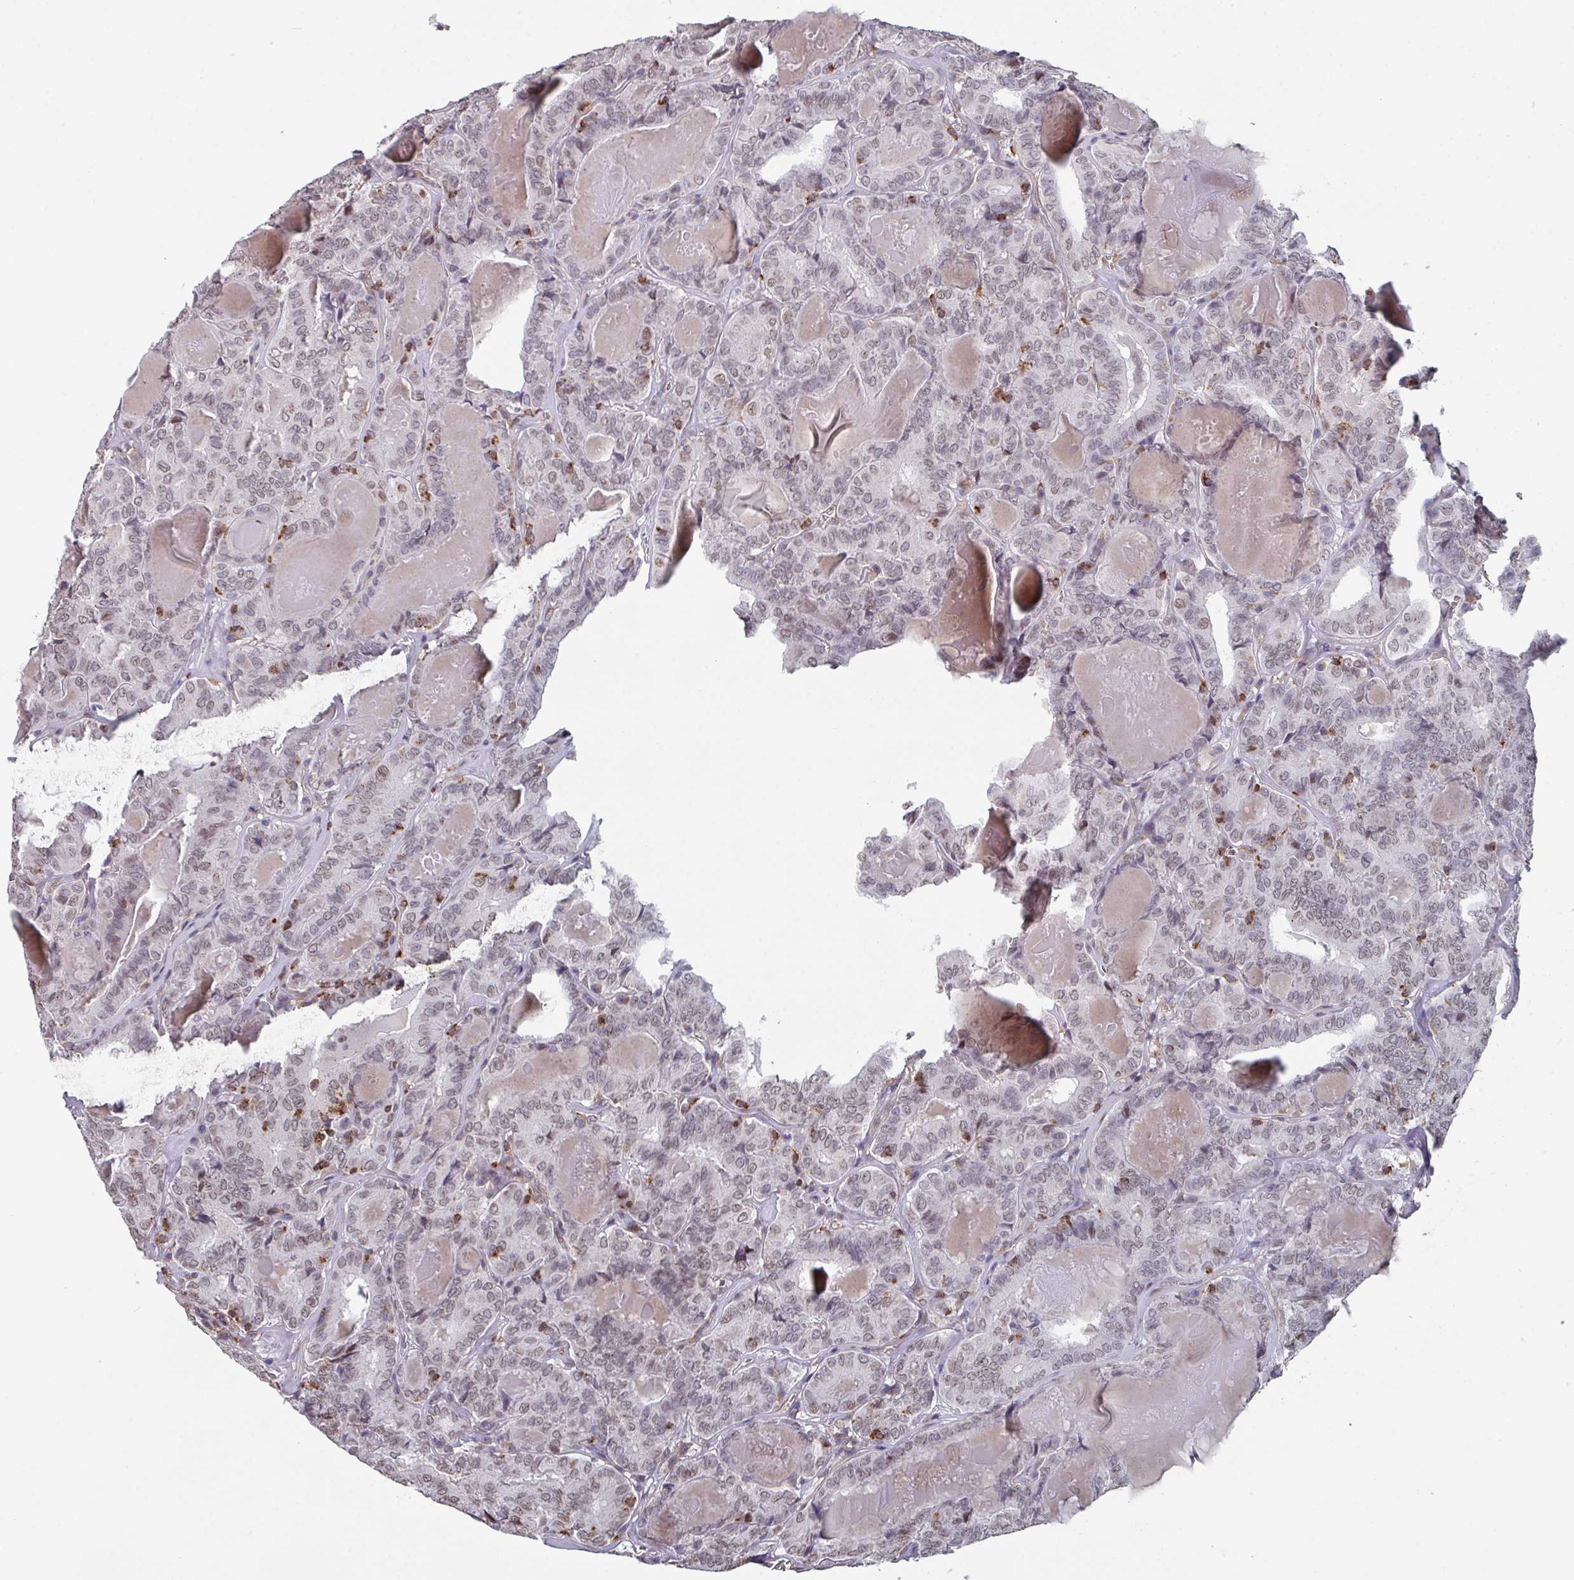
{"staining": {"intensity": "weak", "quantity": "25%-75%", "location": "nuclear"}, "tissue": "thyroid cancer", "cell_type": "Tumor cells", "image_type": "cancer", "snomed": [{"axis": "morphology", "description": "Papillary adenocarcinoma, NOS"}, {"axis": "topography", "description": "Thyroid gland"}], "caption": "Tumor cells demonstrate weak nuclear staining in about 25%-75% of cells in thyroid cancer.", "gene": "RASAL3", "patient": {"sex": "female", "age": 72}}